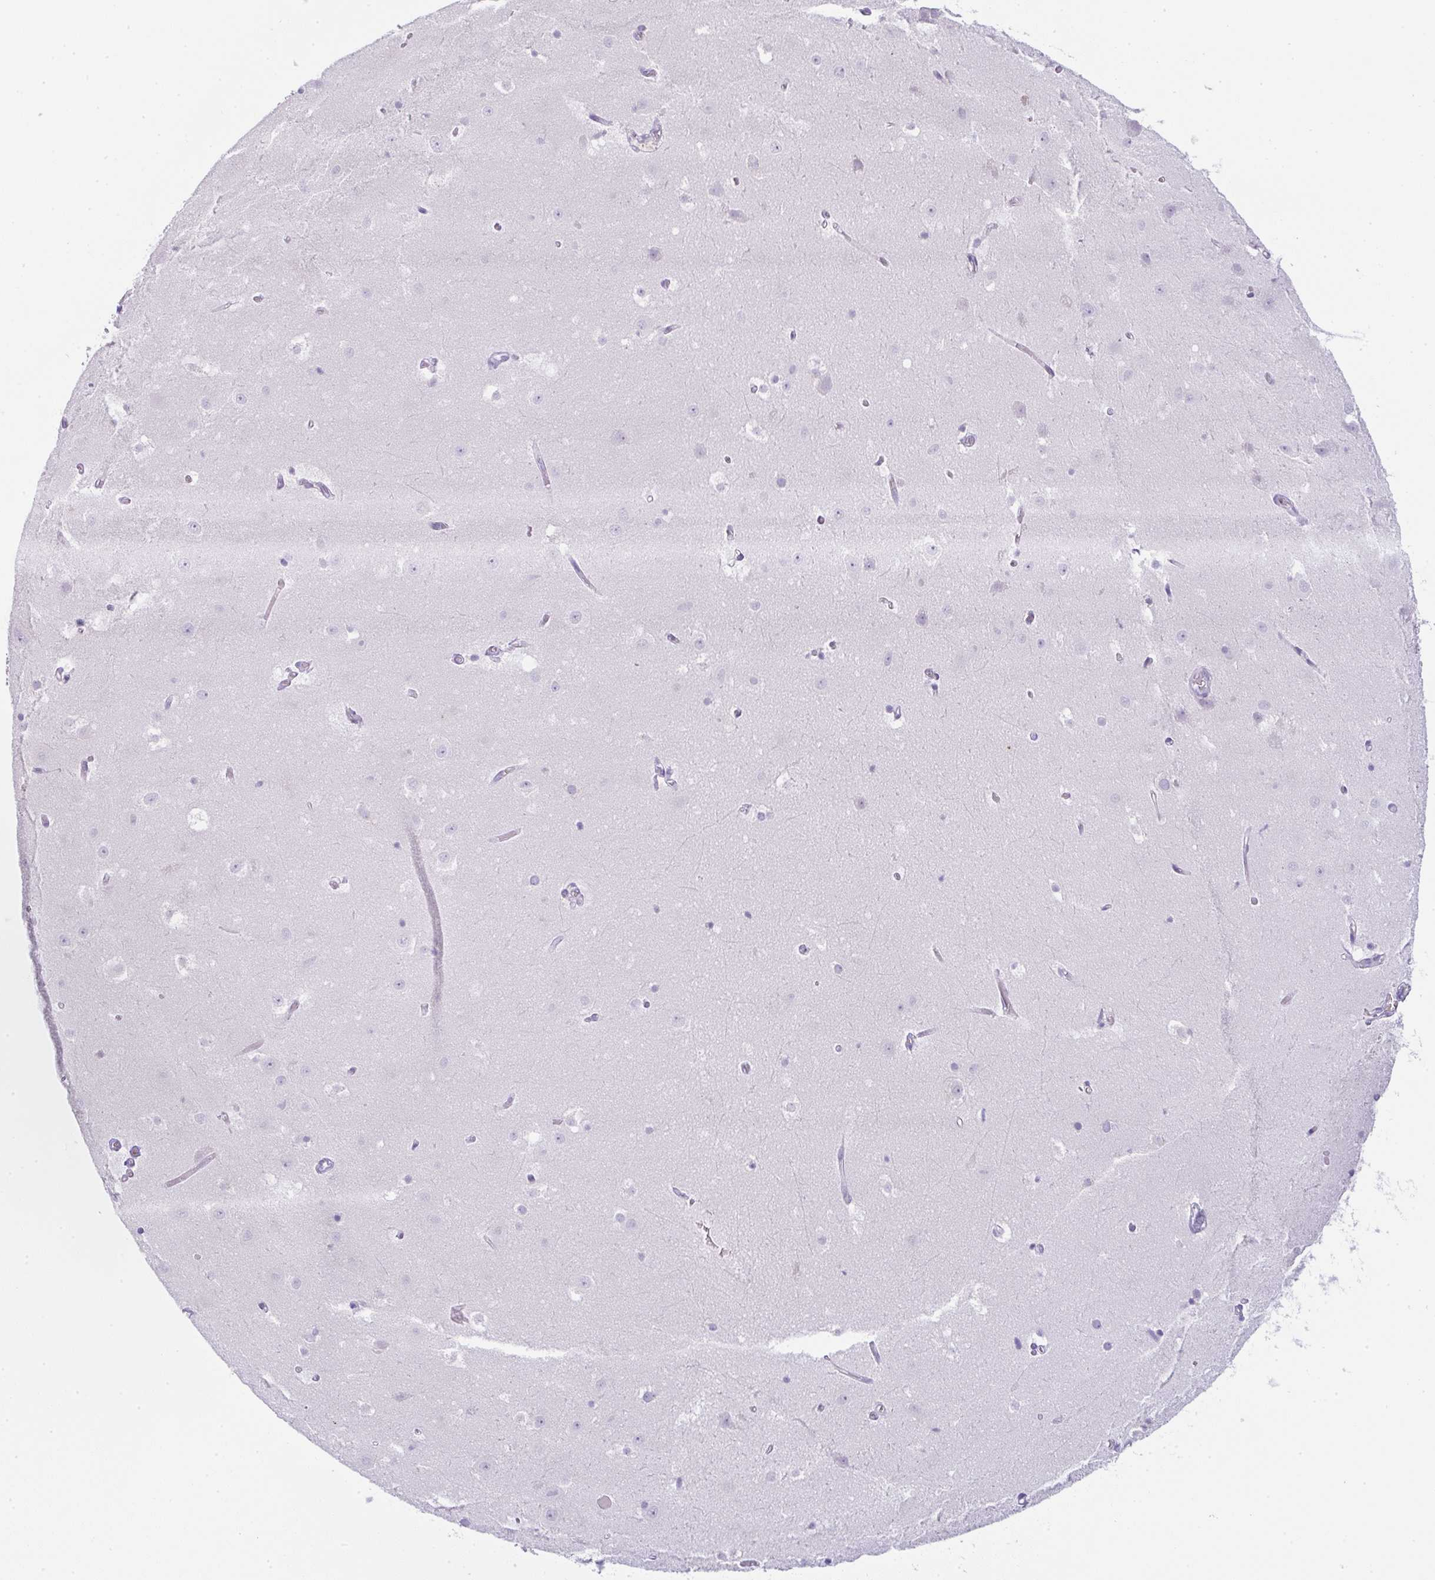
{"staining": {"intensity": "negative", "quantity": "none", "location": "none"}, "tissue": "hippocampus", "cell_type": "Glial cells", "image_type": "normal", "snomed": [{"axis": "morphology", "description": "Normal tissue, NOS"}, {"axis": "topography", "description": "Hippocampus"}], "caption": "DAB (3,3'-diaminobenzidine) immunohistochemical staining of normal human hippocampus displays no significant expression in glial cells.", "gene": "LPAR4", "patient": {"sex": "female", "age": 52}}